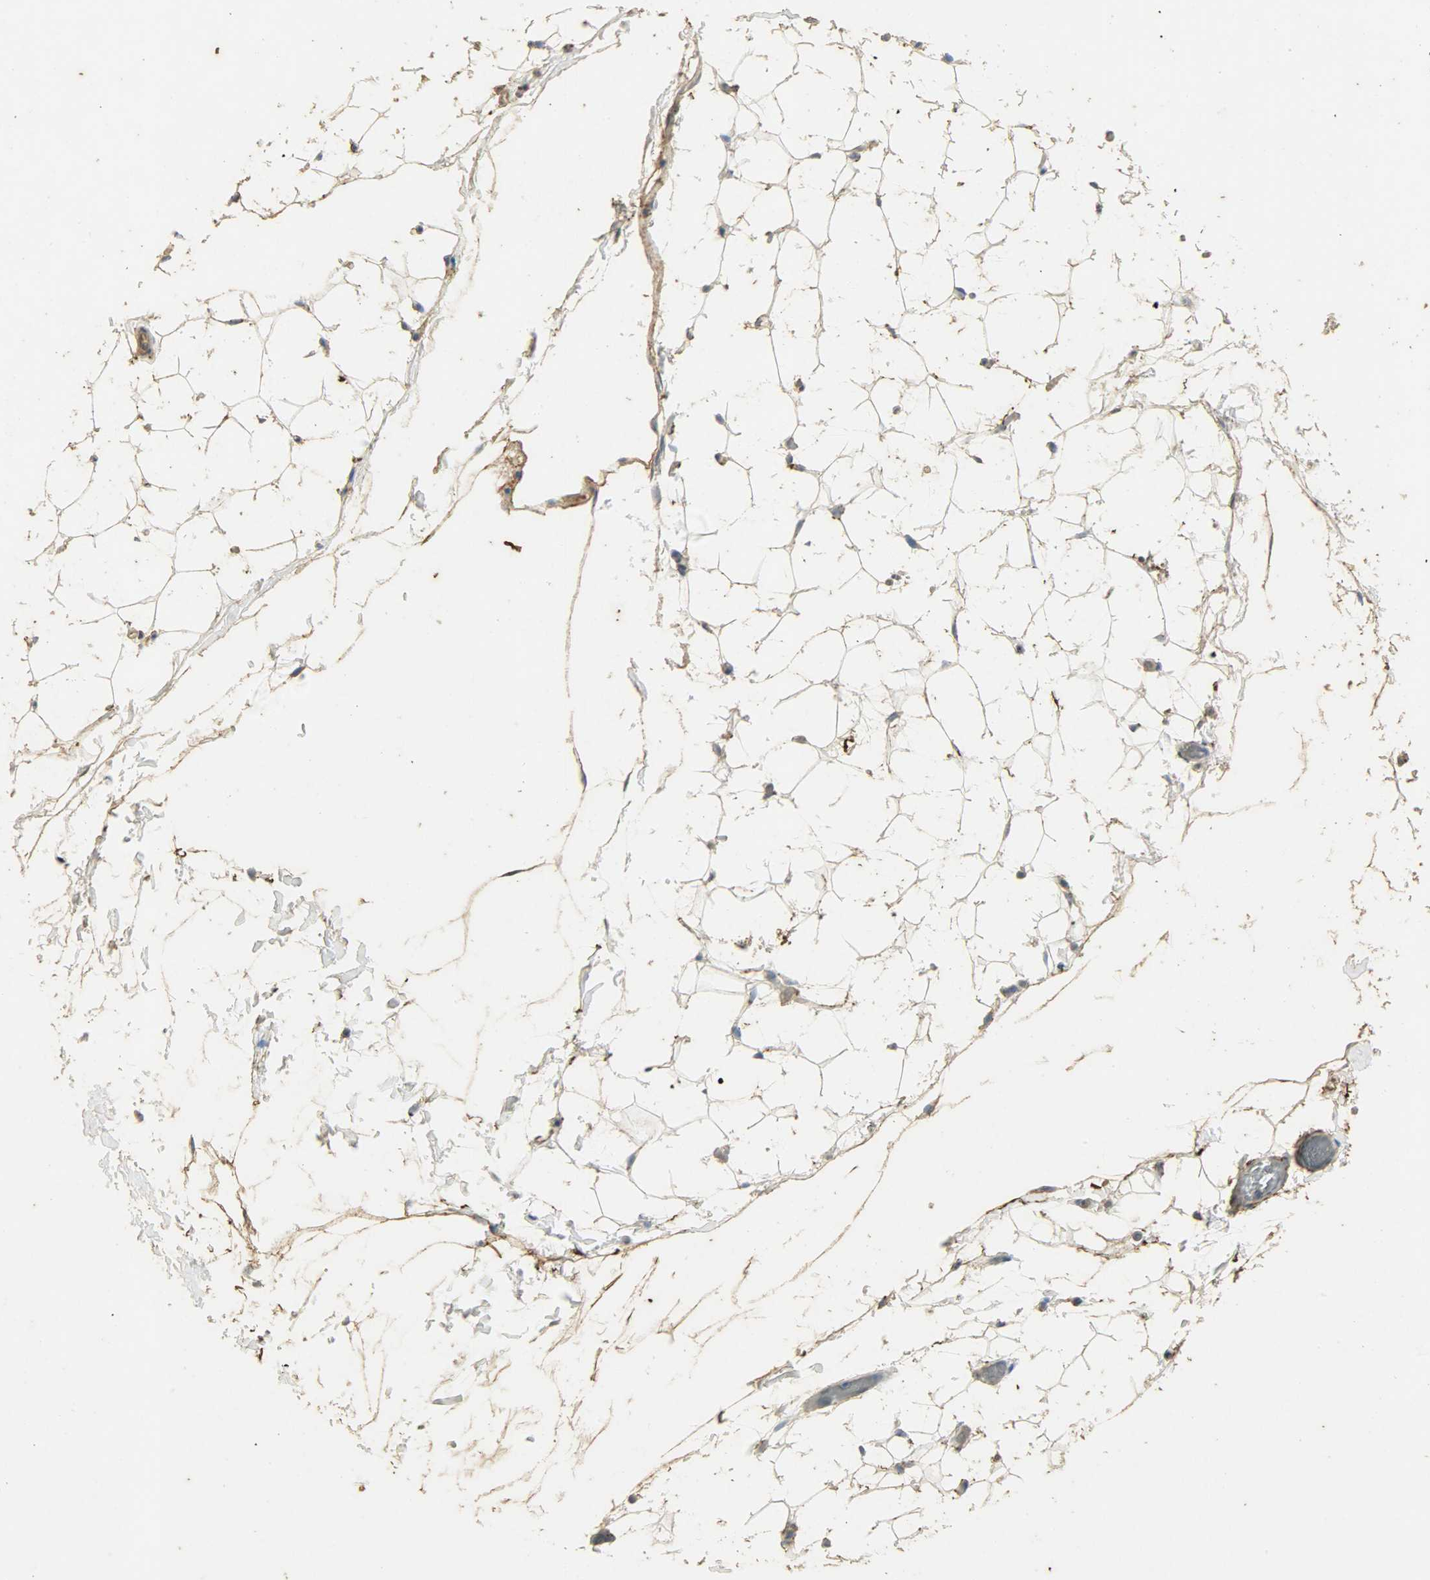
{"staining": {"intensity": "moderate", "quantity": ">75%", "location": "cytoplasmic/membranous"}, "tissue": "adipose tissue", "cell_type": "Adipocytes", "image_type": "normal", "snomed": [{"axis": "morphology", "description": "Normal tissue, NOS"}, {"axis": "topography", "description": "Soft tissue"}], "caption": "DAB (3,3'-diaminobenzidine) immunohistochemical staining of normal human adipose tissue reveals moderate cytoplasmic/membranous protein staining in approximately >75% of adipocytes. Using DAB (3,3'-diaminobenzidine) (brown) and hematoxylin (blue) stains, captured at high magnification using brightfield microscopy.", "gene": "ASB9", "patient": {"sex": "male", "age": 26}}